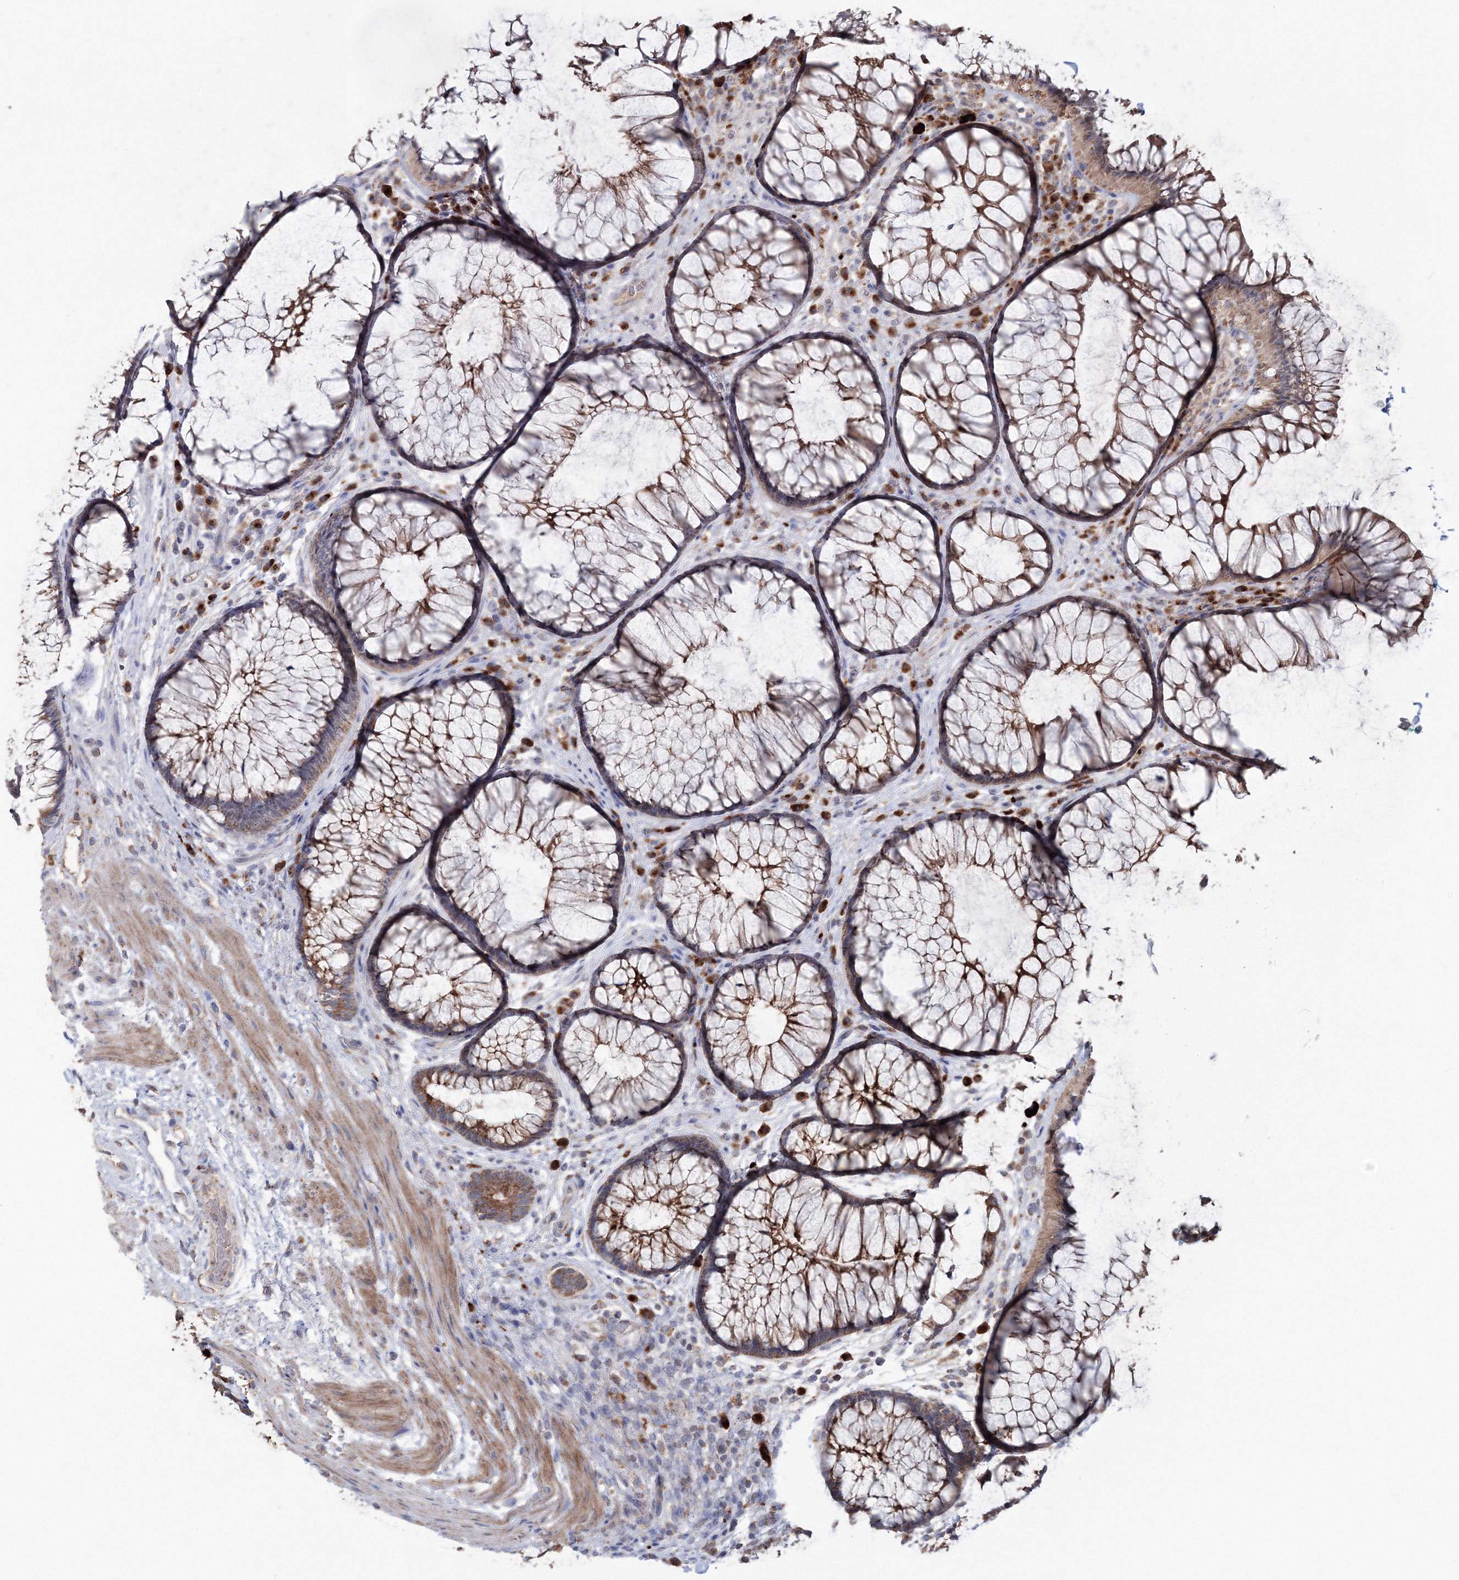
{"staining": {"intensity": "moderate", "quantity": ">75%", "location": "cytoplasmic/membranous"}, "tissue": "rectum", "cell_type": "Glandular cells", "image_type": "normal", "snomed": [{"axis": "morphology", "description": "Normal tissue, NOS"}, {"axis": "topography", "description": "Rectum"}], "caption": "Immunohistochemistry image of normal rectum stained for a protein (brown), which demonstrates medium levels of moderate cytoplasmic/membranous expression in approximately >75% of glandular cells.", "gene": "PEX13", "patient": {"sex": "male", "age": 51}}